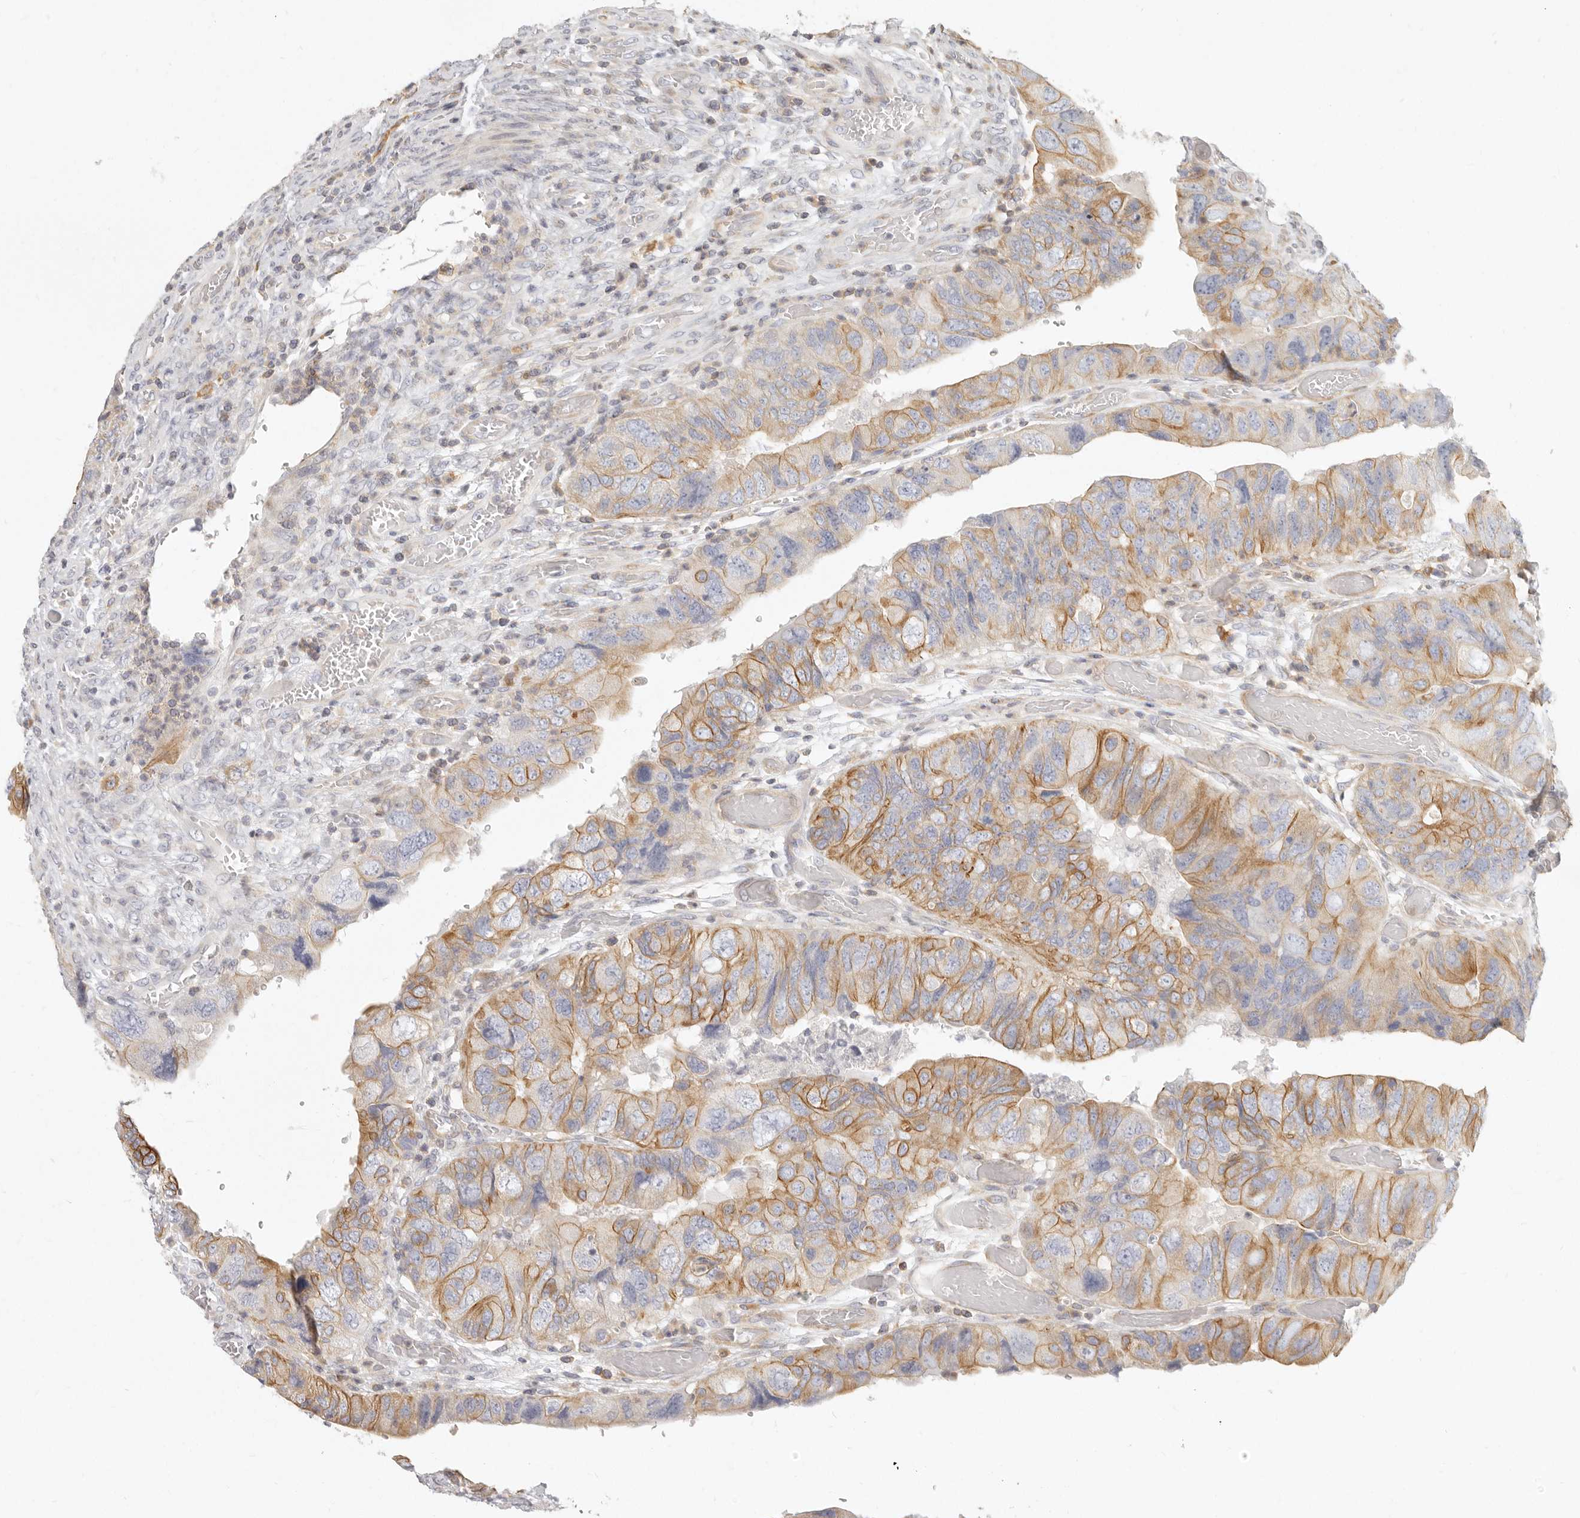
{"staining": {"intensity": "moderate", "quantity": "25%-75%", "location": "cytoplasmic/membranous"}, "tissue": "colorectal cancer", "cell_type": "Tumor cells", "image_type": "cancer", "snomed": [{"axis": "morphology", "description": "Adenocarcinoma, NOS"}, {"axis": "topography", "description": "Rectum"}], "caption": "A brown stain labels moderate cytoplasmic/membranous expression of a protein in human colorectal cancer (adenocarcinoma) tumor cells.", "gene": "NIBAN1", "patient": {"sex": "male", "age": 63}}